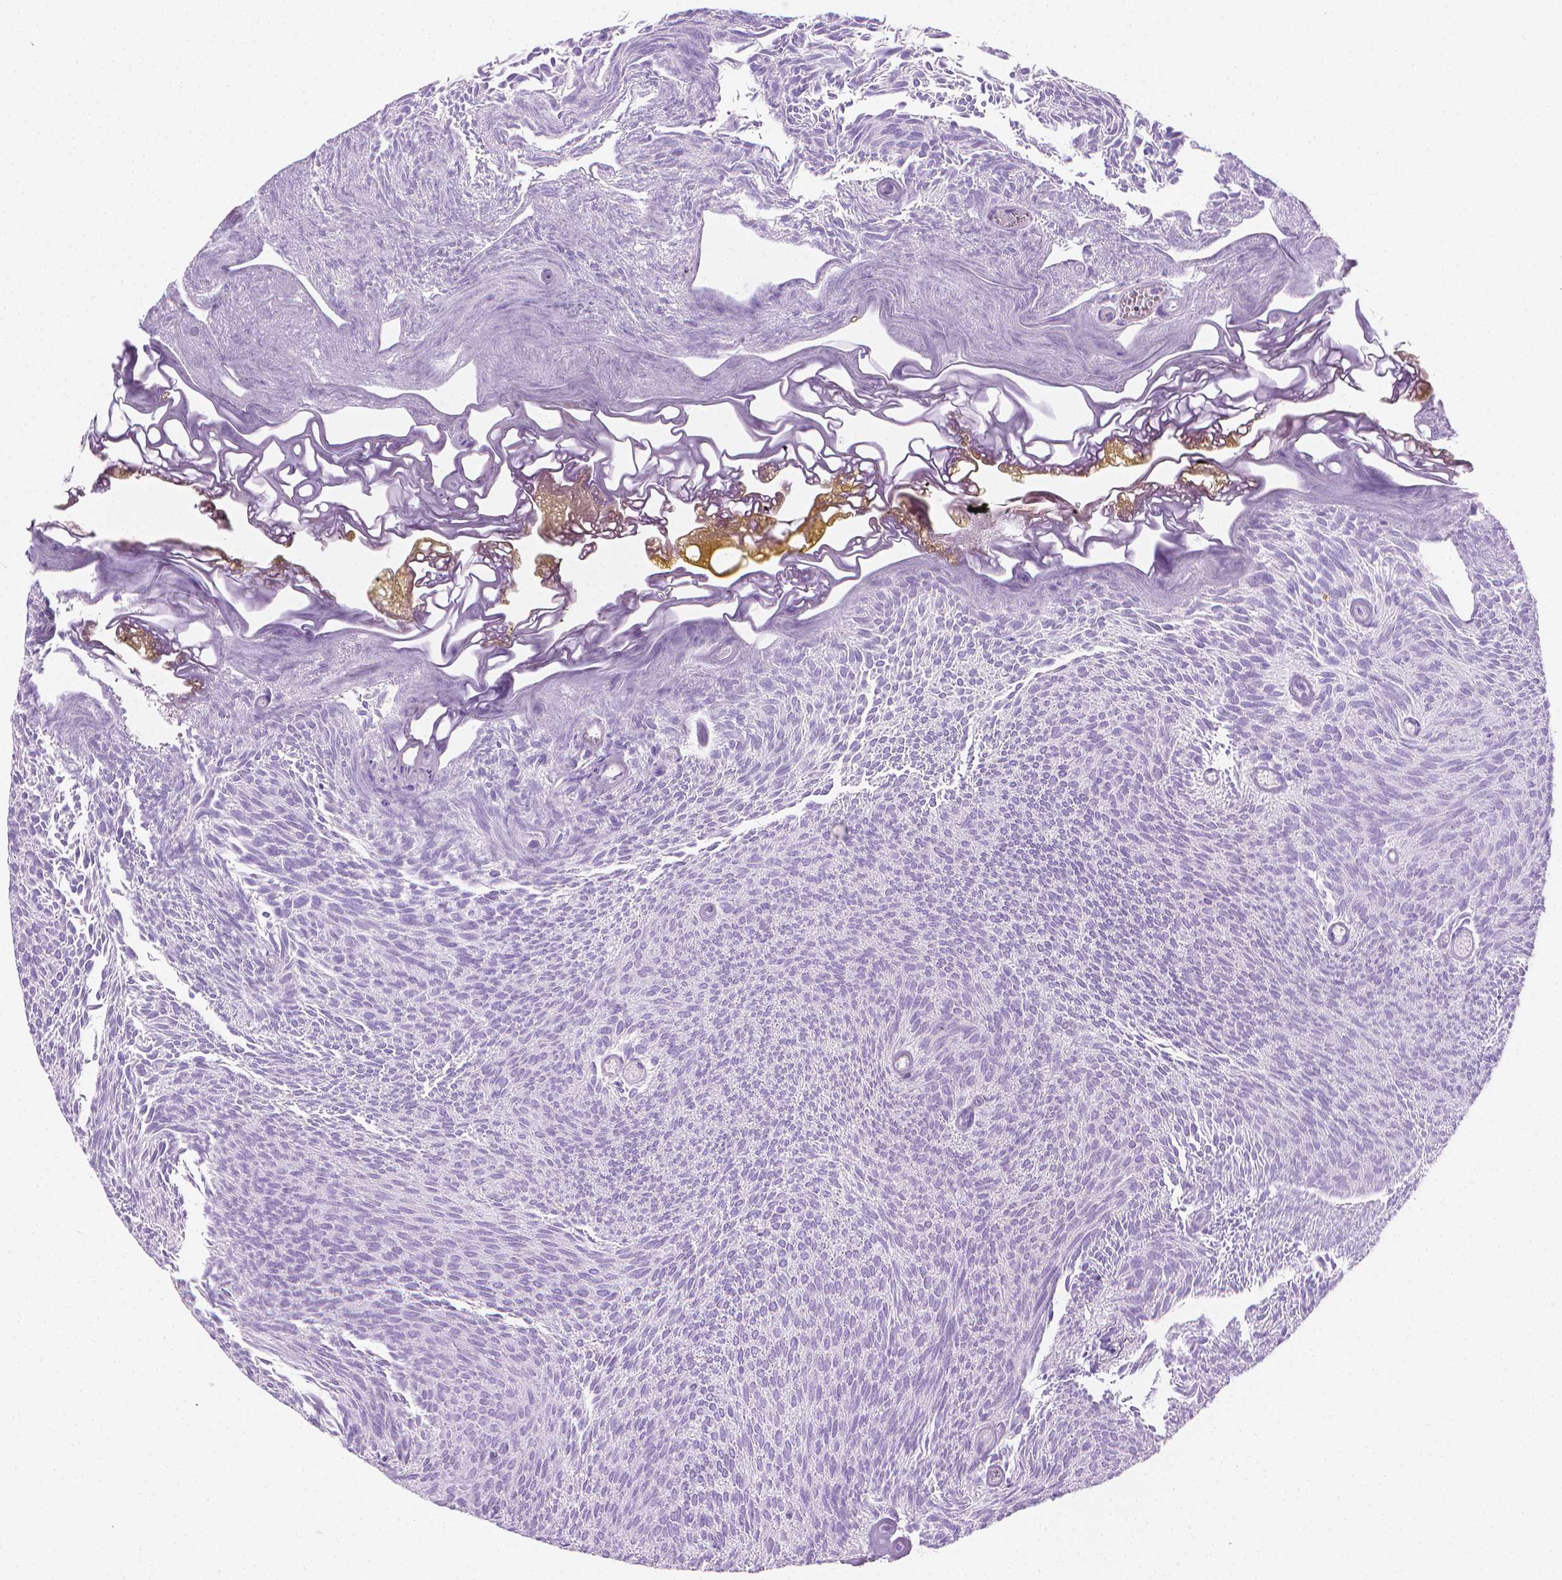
{"staining": {"intensity": "negative", "quantity": "none", "location": "none"}, "tissue": "urothelial cancer", "cell_type": "Tumor cells", "image_type": "cancer", "snomed": [{"axis": "morphology", "description": "Urothelial carcinoma, Low grade"}, {"axis": "topography", "description": "Urinary bladder"}], "caption": "High magnification brightfield microscopy of low-grade urothelial carcinoma stained with DAB (3,3'-diaminobenzidine) (brown) and counterstained with hematoxylin (blue): tumor cells show no significant expression.", "gene": "FASN", "patient": {"sex": "male", "age": 77}}